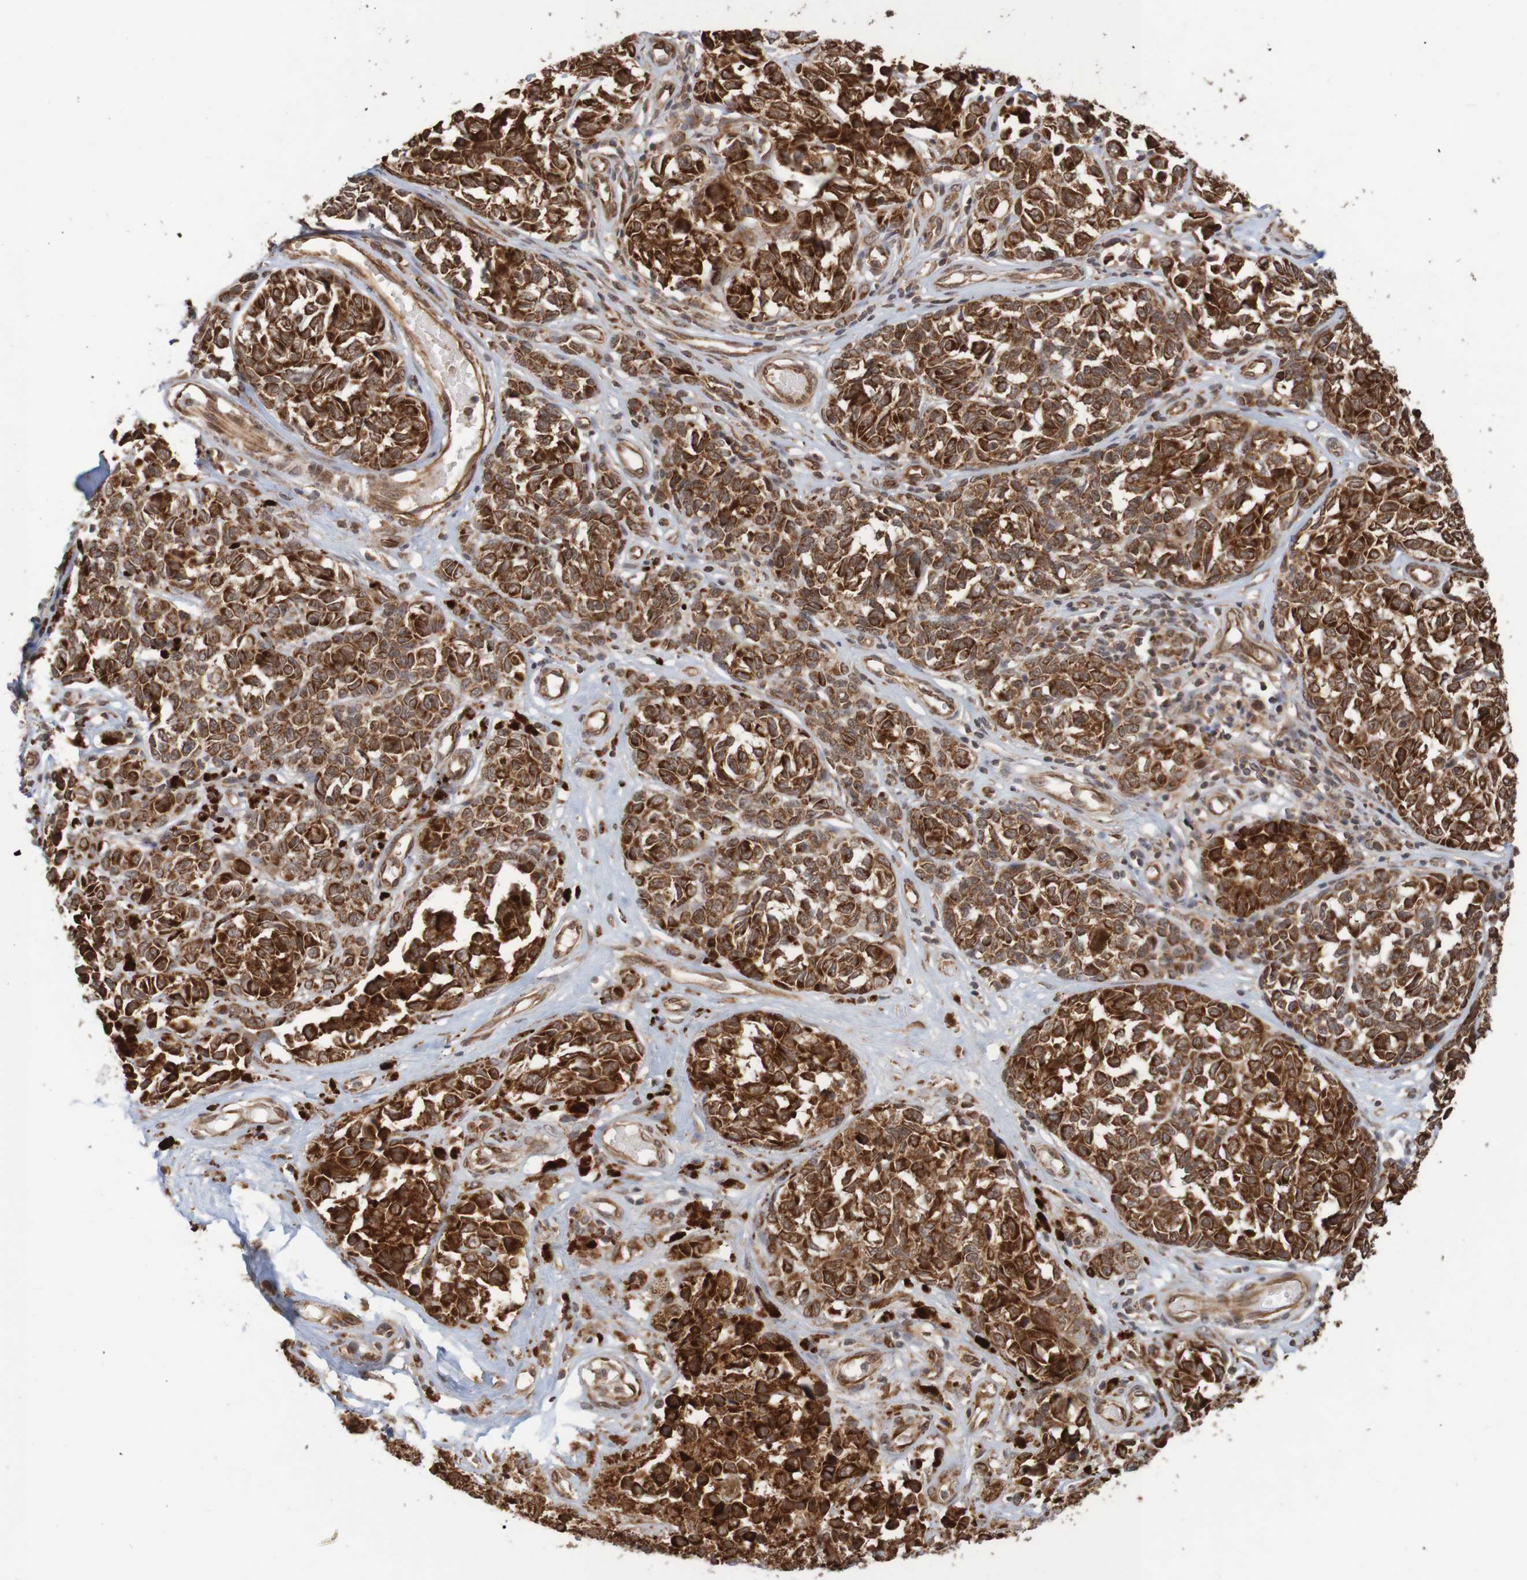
{"staining": {"intensity": "strong", "quantity": ">75%", "location": "cytoplasmic/membranous"}, "tissue": "melanoma", "cell_type": "Tumor cells", "image_type": "cancer", "snomed": [{"axis": "morphology", "description": "Malignant melanoma, NOS"}, {"axis": "topography", "description": "Skin"}], "caption": "Immunohistochemistry of malignant melanoma shows high levels of strong cytoplasmic/membranous expression in approximately >75% of tumor cells.", "gene": "MRPL52", "patient": {"sex": "female", "age": 64}}